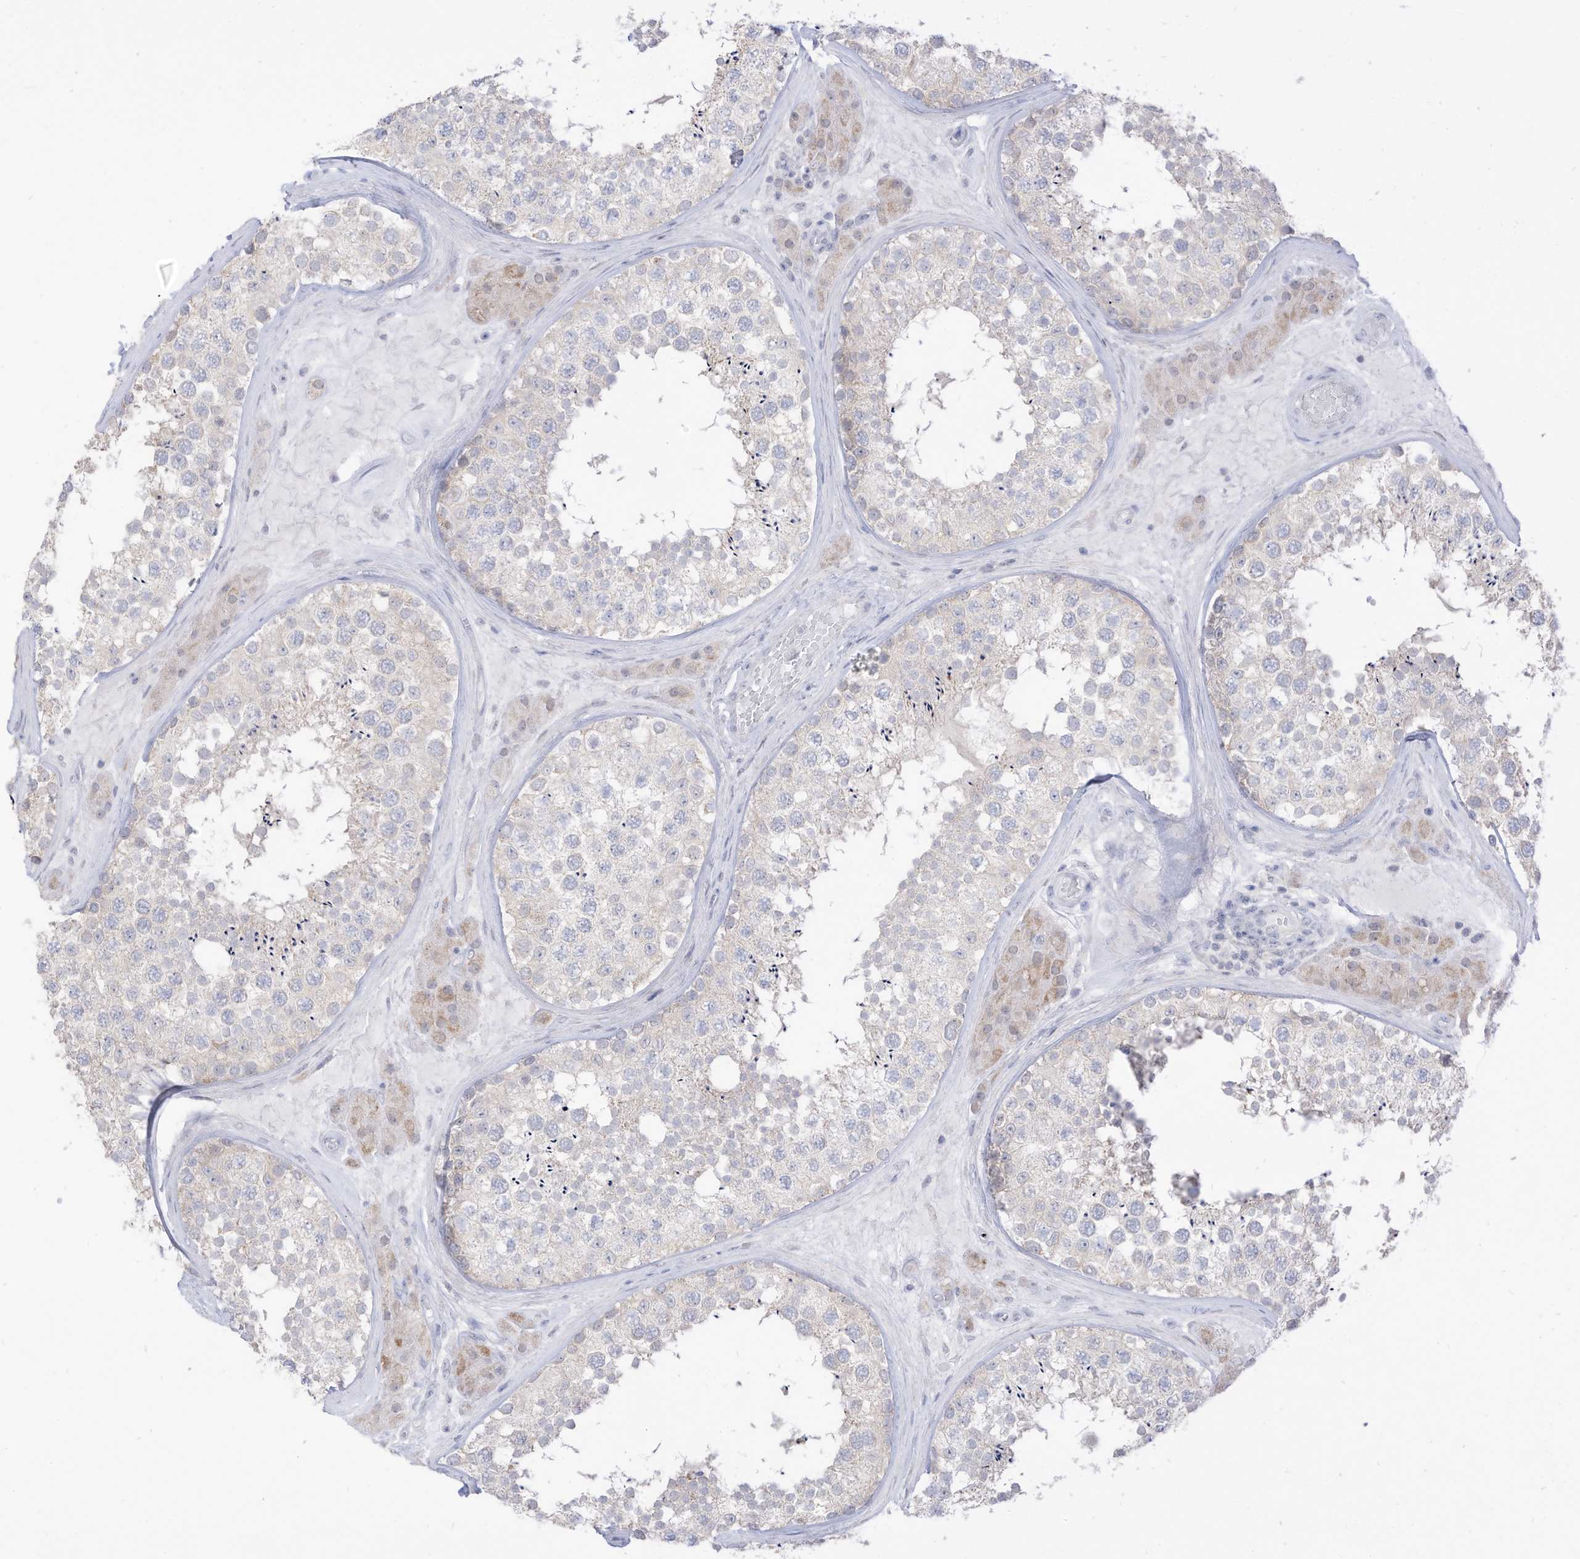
{"staining": {"intensity": "weak", "quantity": "<25%", "location": "cytoplasmic/membranous"}, "tissue": "testis", "cell_type": "Cells in seminiferous ducts", "image_type": "normal", "snomed": [{"axis": "morphology", "description": "Normal tissue, NOS"}, {"axis": "topography", "description": "Testis"}], "caption": "High power microscopy photomicrograph of an IHC micrograph of benign testis, revealing no significant expression in cells in seminiferous ducts. (DAB (3,3'-diaminobenzidine) immunohistochemistry (IHC), high magnification).", "gene": "OGT", "patient": {"sex": "male", "age": 46}}